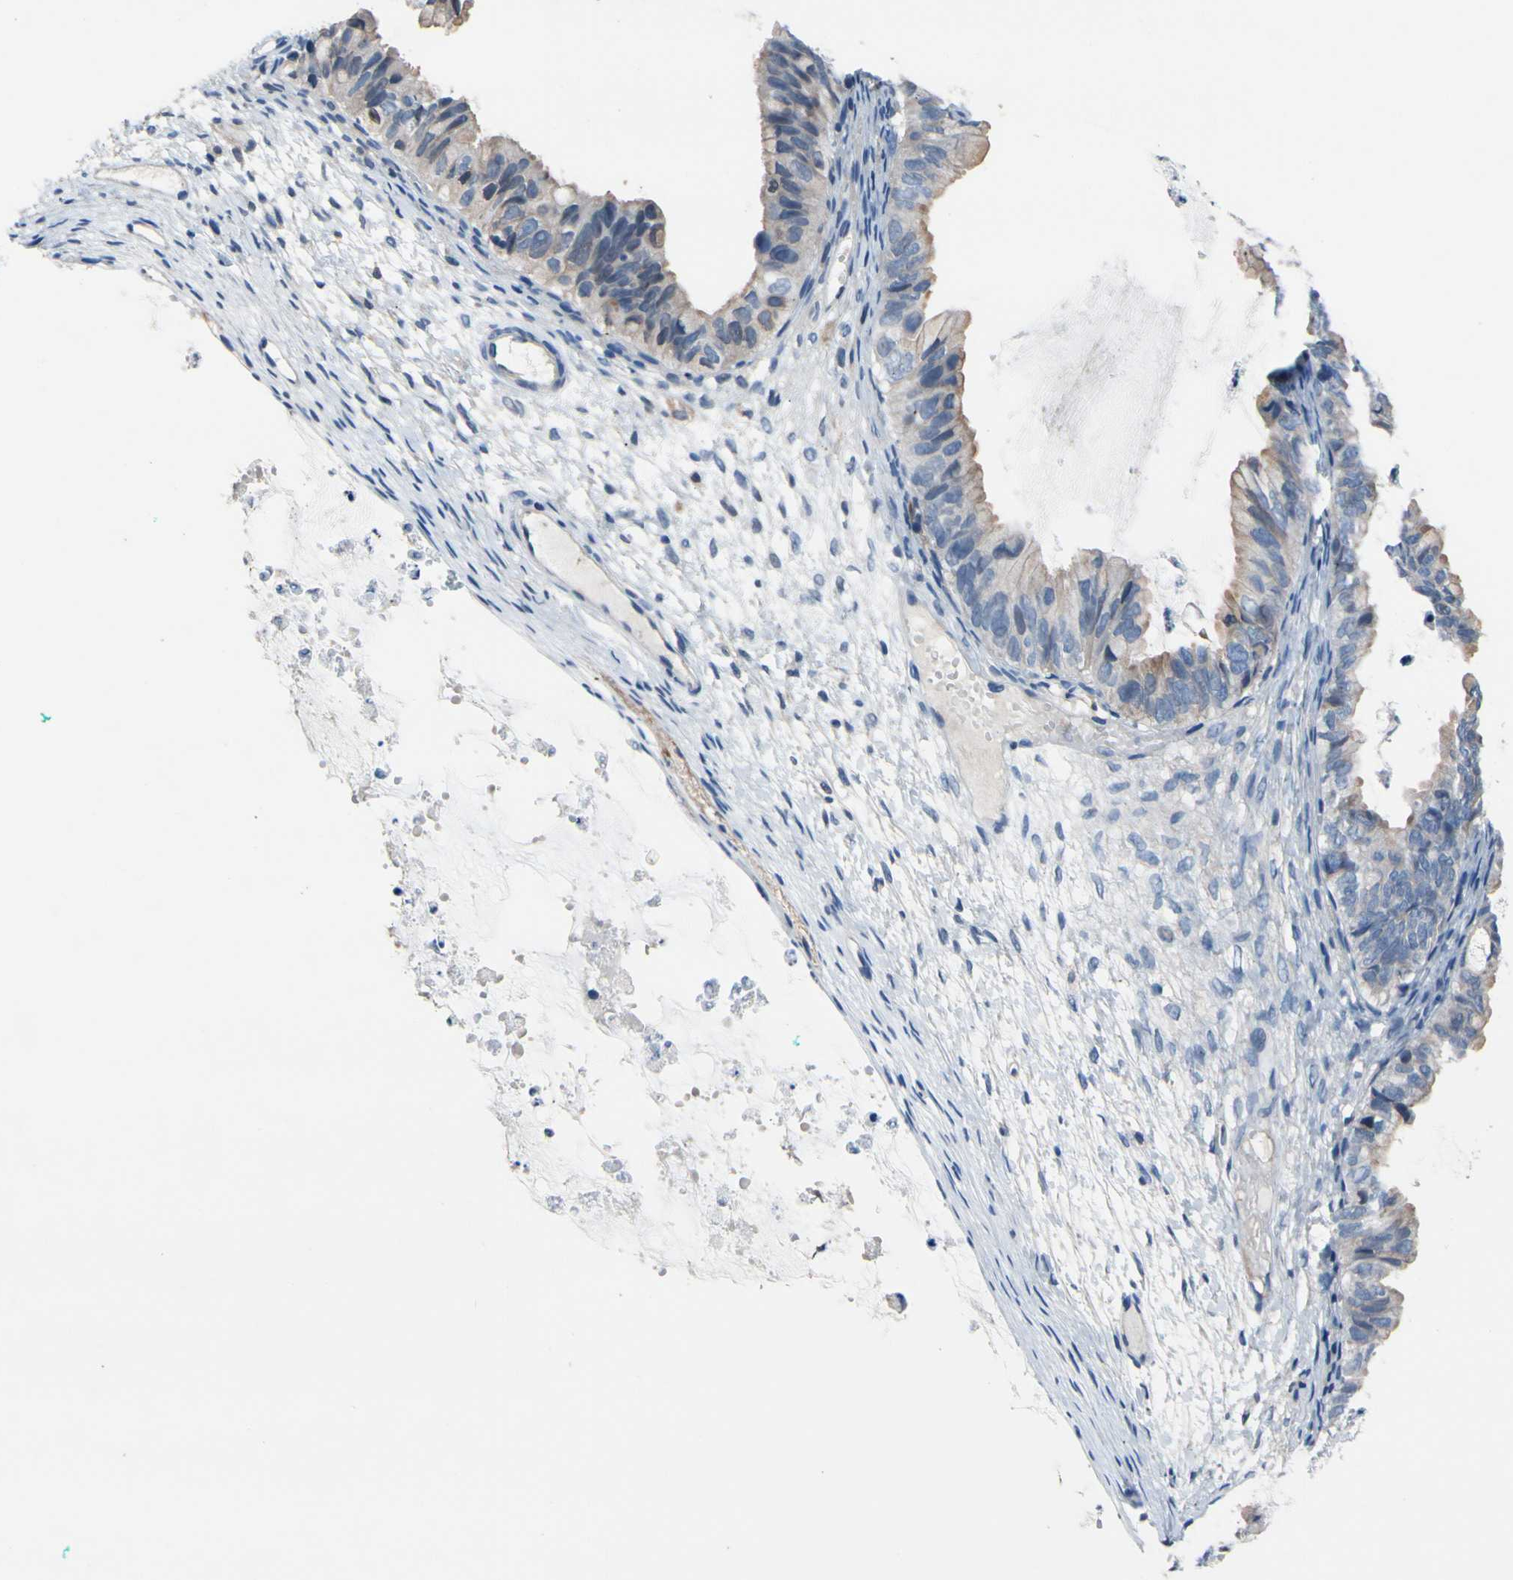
{"staining": {"intensity": "weak", "quantity": ">75%", "location": "cytoplasmic/membranous"}, "tissue": "ovarian cancer", "cell_type": "Tumor cells", "image_type": "cancer", "snomed": [{"axis": "morphology", "description": "Cystadenocarcinoma, mucinous, NOS"}, {"axis": "topography", "description": "Ovary"}], "caption": "About >75% of tumor cells in ovarian cancer (mucinous cystadenocarcinoma) demonstrate weak cytoplasmic/membranous protein staining as visualized by brown immunohistochemical staining.", "gene": "PRXL2A", "patient": {"sex": "female", "age": 36}}